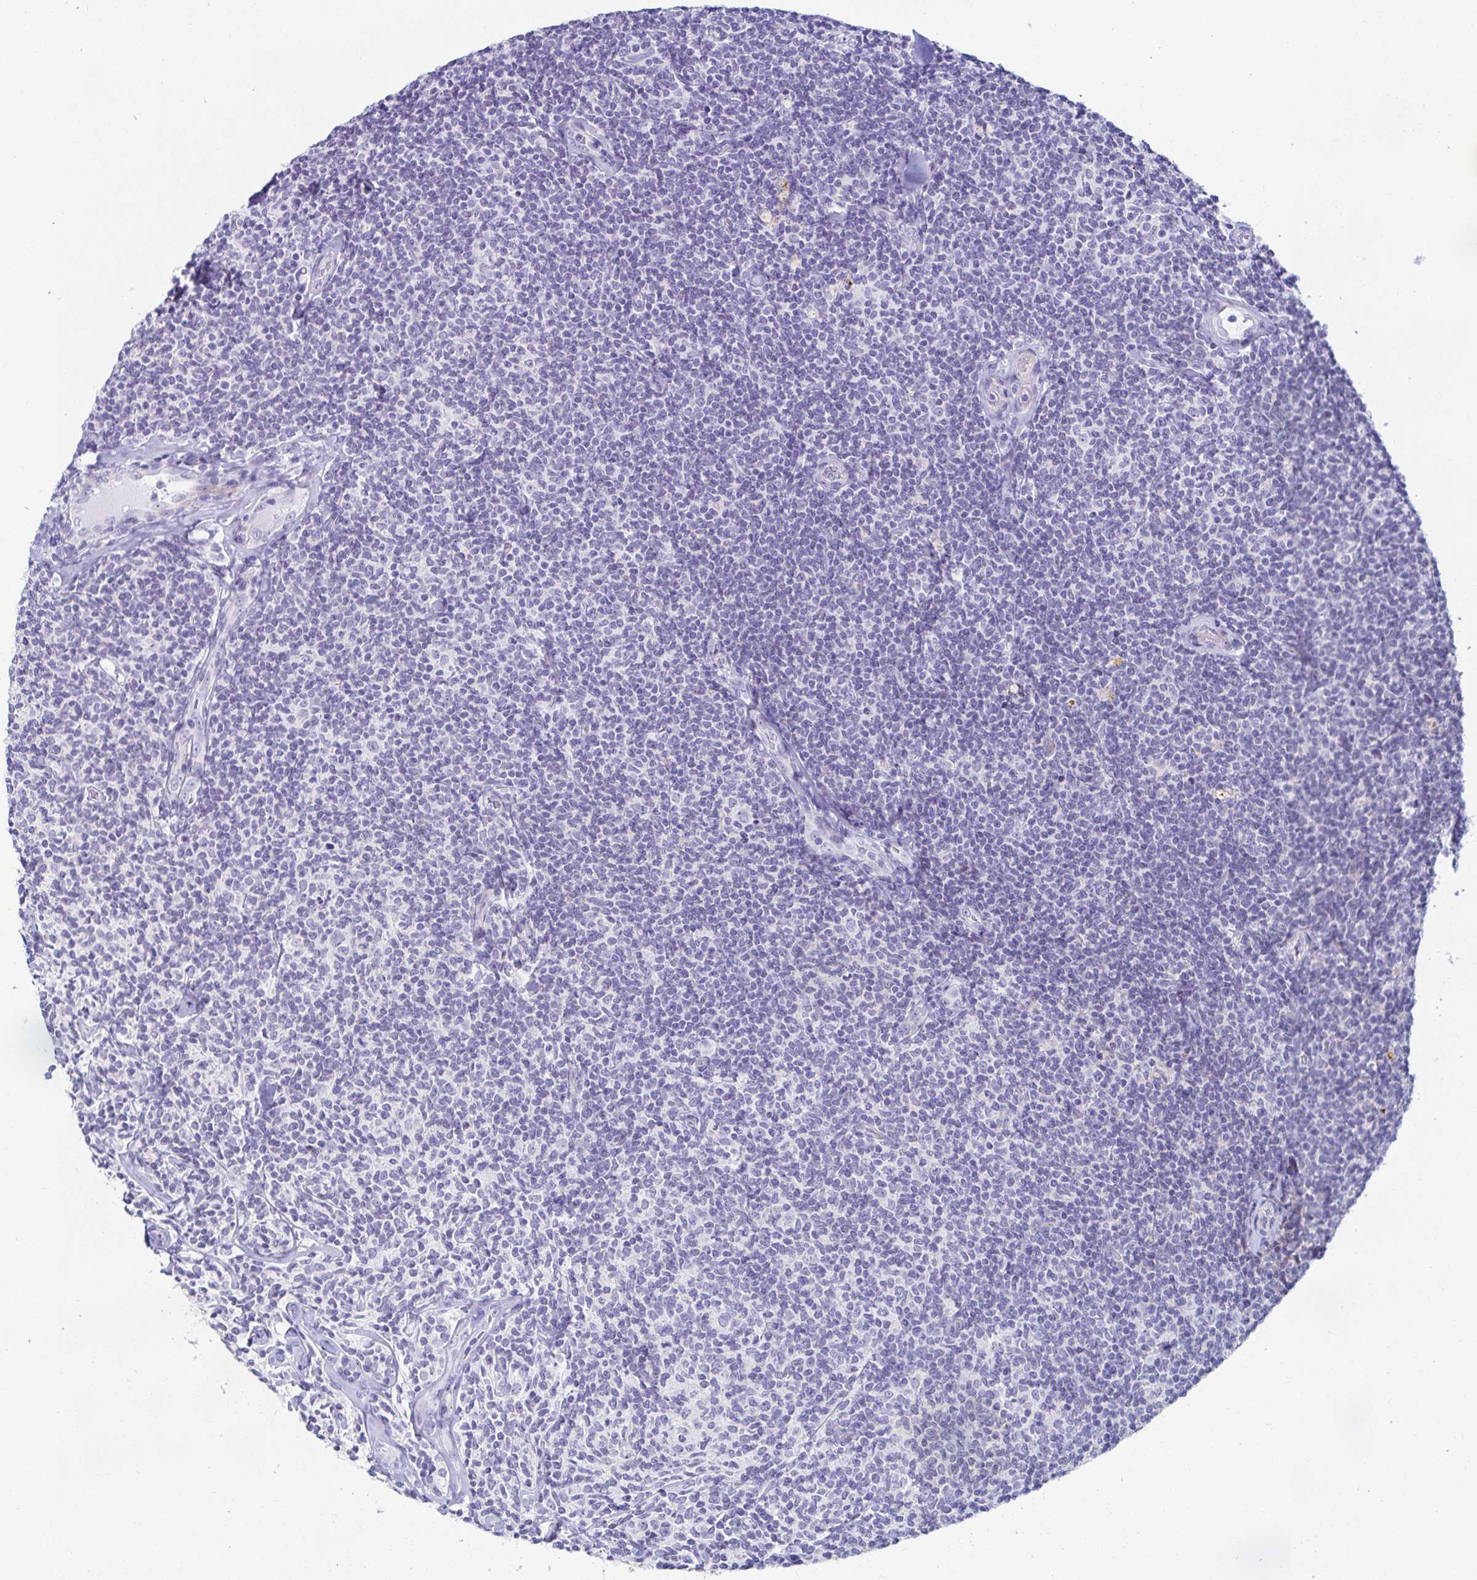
{"staining": {"intensity": "negative", "quantity": "none", "location": "none"}, "tissue": "lymphoma", "cell_type": "Tumor cells", "image_type": "cancer", "snomed": [{"axis": "morphology", "description": "Malignant lymphoma, non-Hodgkin's type, Low grade"}, {"axis": "topography", "description": "Lymph node"}], "caption": "Histopathology image shows no protein staining in tumor cells of lymphoma tissue.", "gene": "OR10K1", "patient": {"sex": "female", "age": 56}}